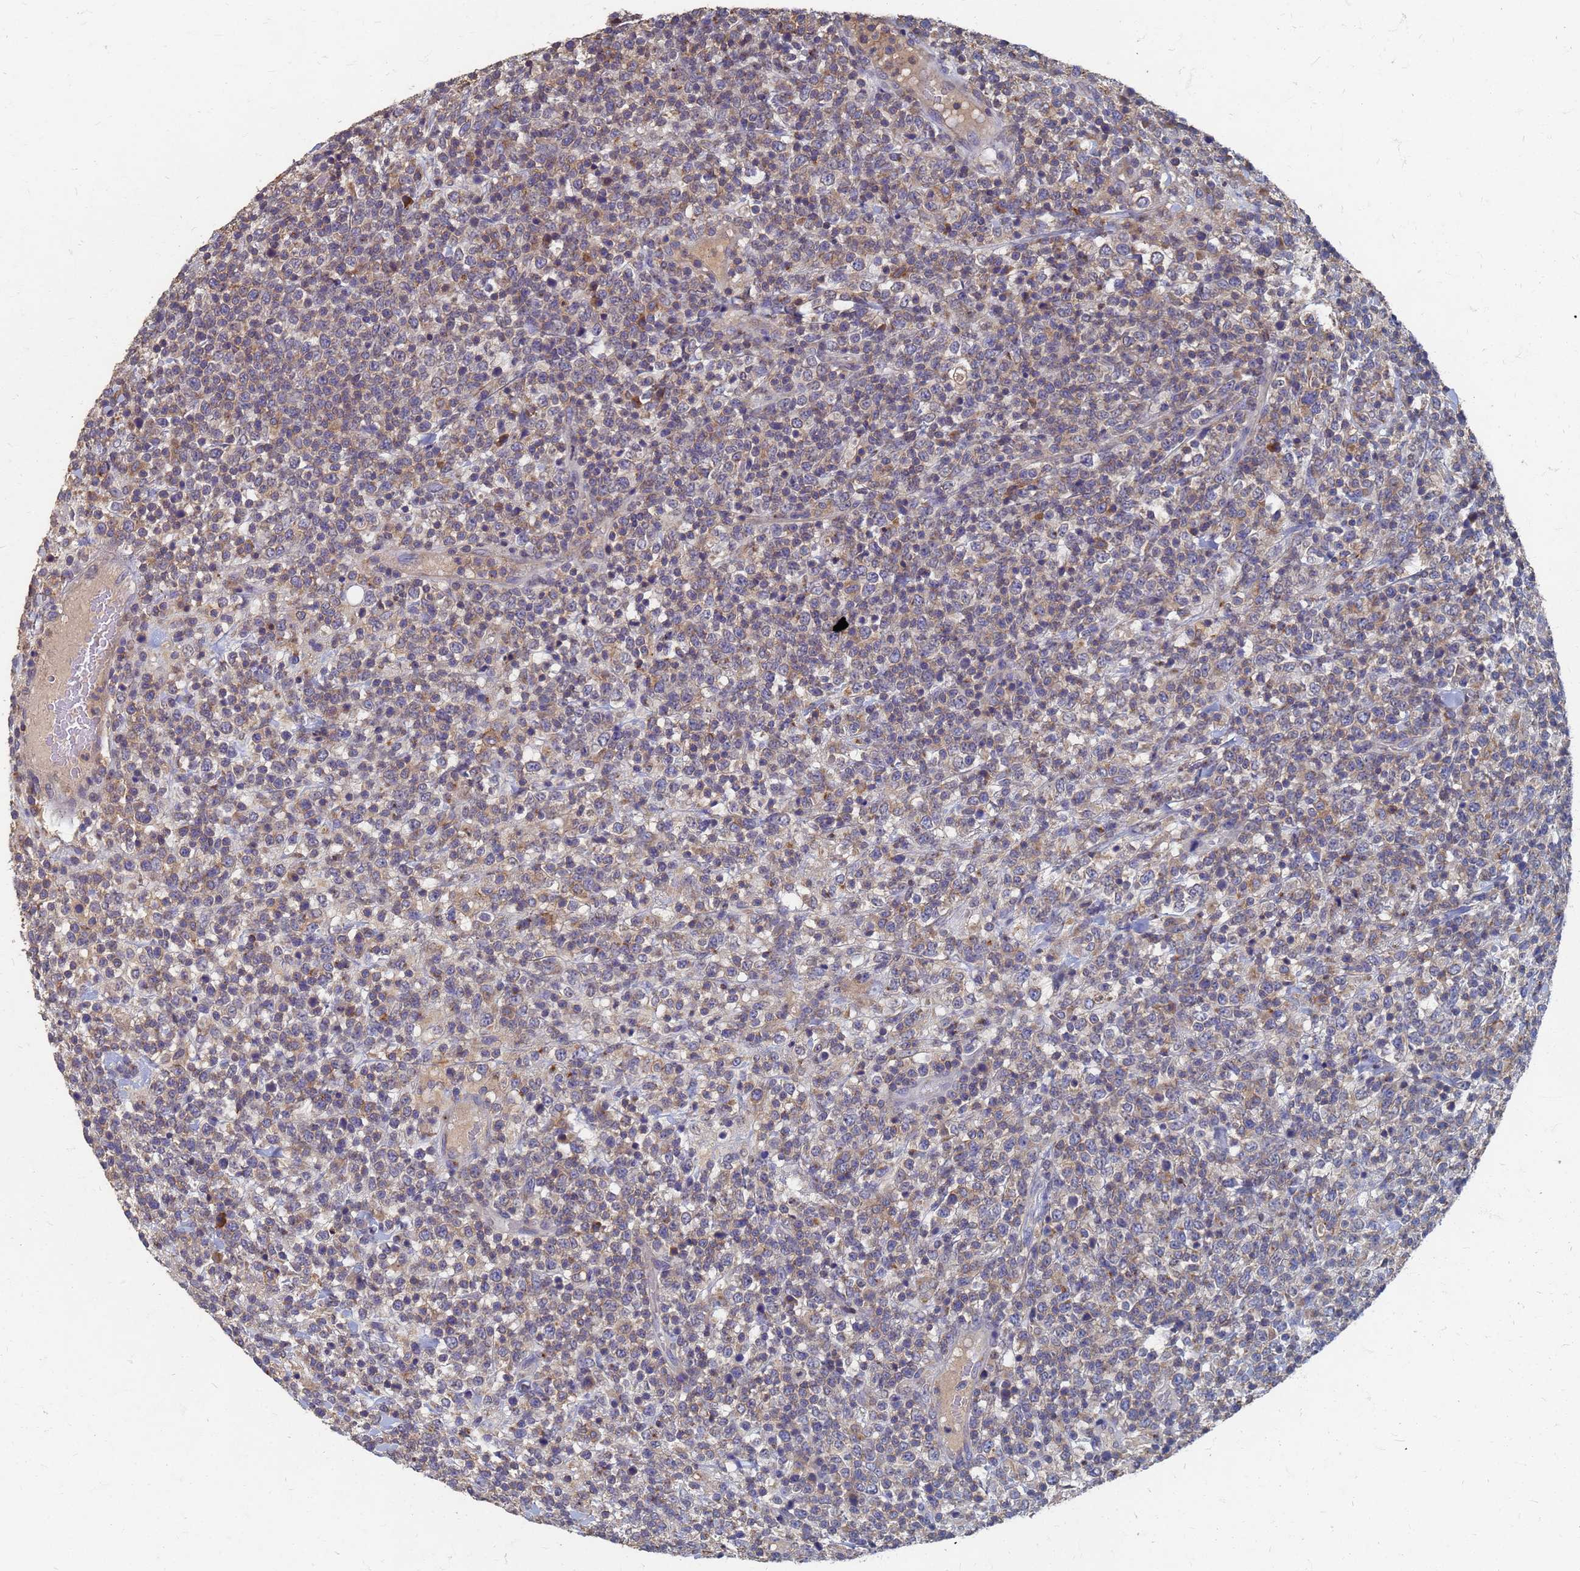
{"staining": {"intensity": "weak", "quantity": "<25%", "location": "cytoplasmic/membranous"}, "tissue": "lymphoma", "cell_type": "Tumor cells", "image_type": "cancer", "snomed": [{"axis": "morphology", "description": "Malignant lymphoma, non-Hodgkin's type, High grade"}, {"axis": "topography", "description": "Colon"}], "caption": "The immunohistochemistry (IHC) histopathology image has no significant expression in tumor cells of high-grade malignant lymphoma, non-Hodgkin's type tissue.", "gene": "KRCC1", "patient": {"sex": "female", "age": 53}}